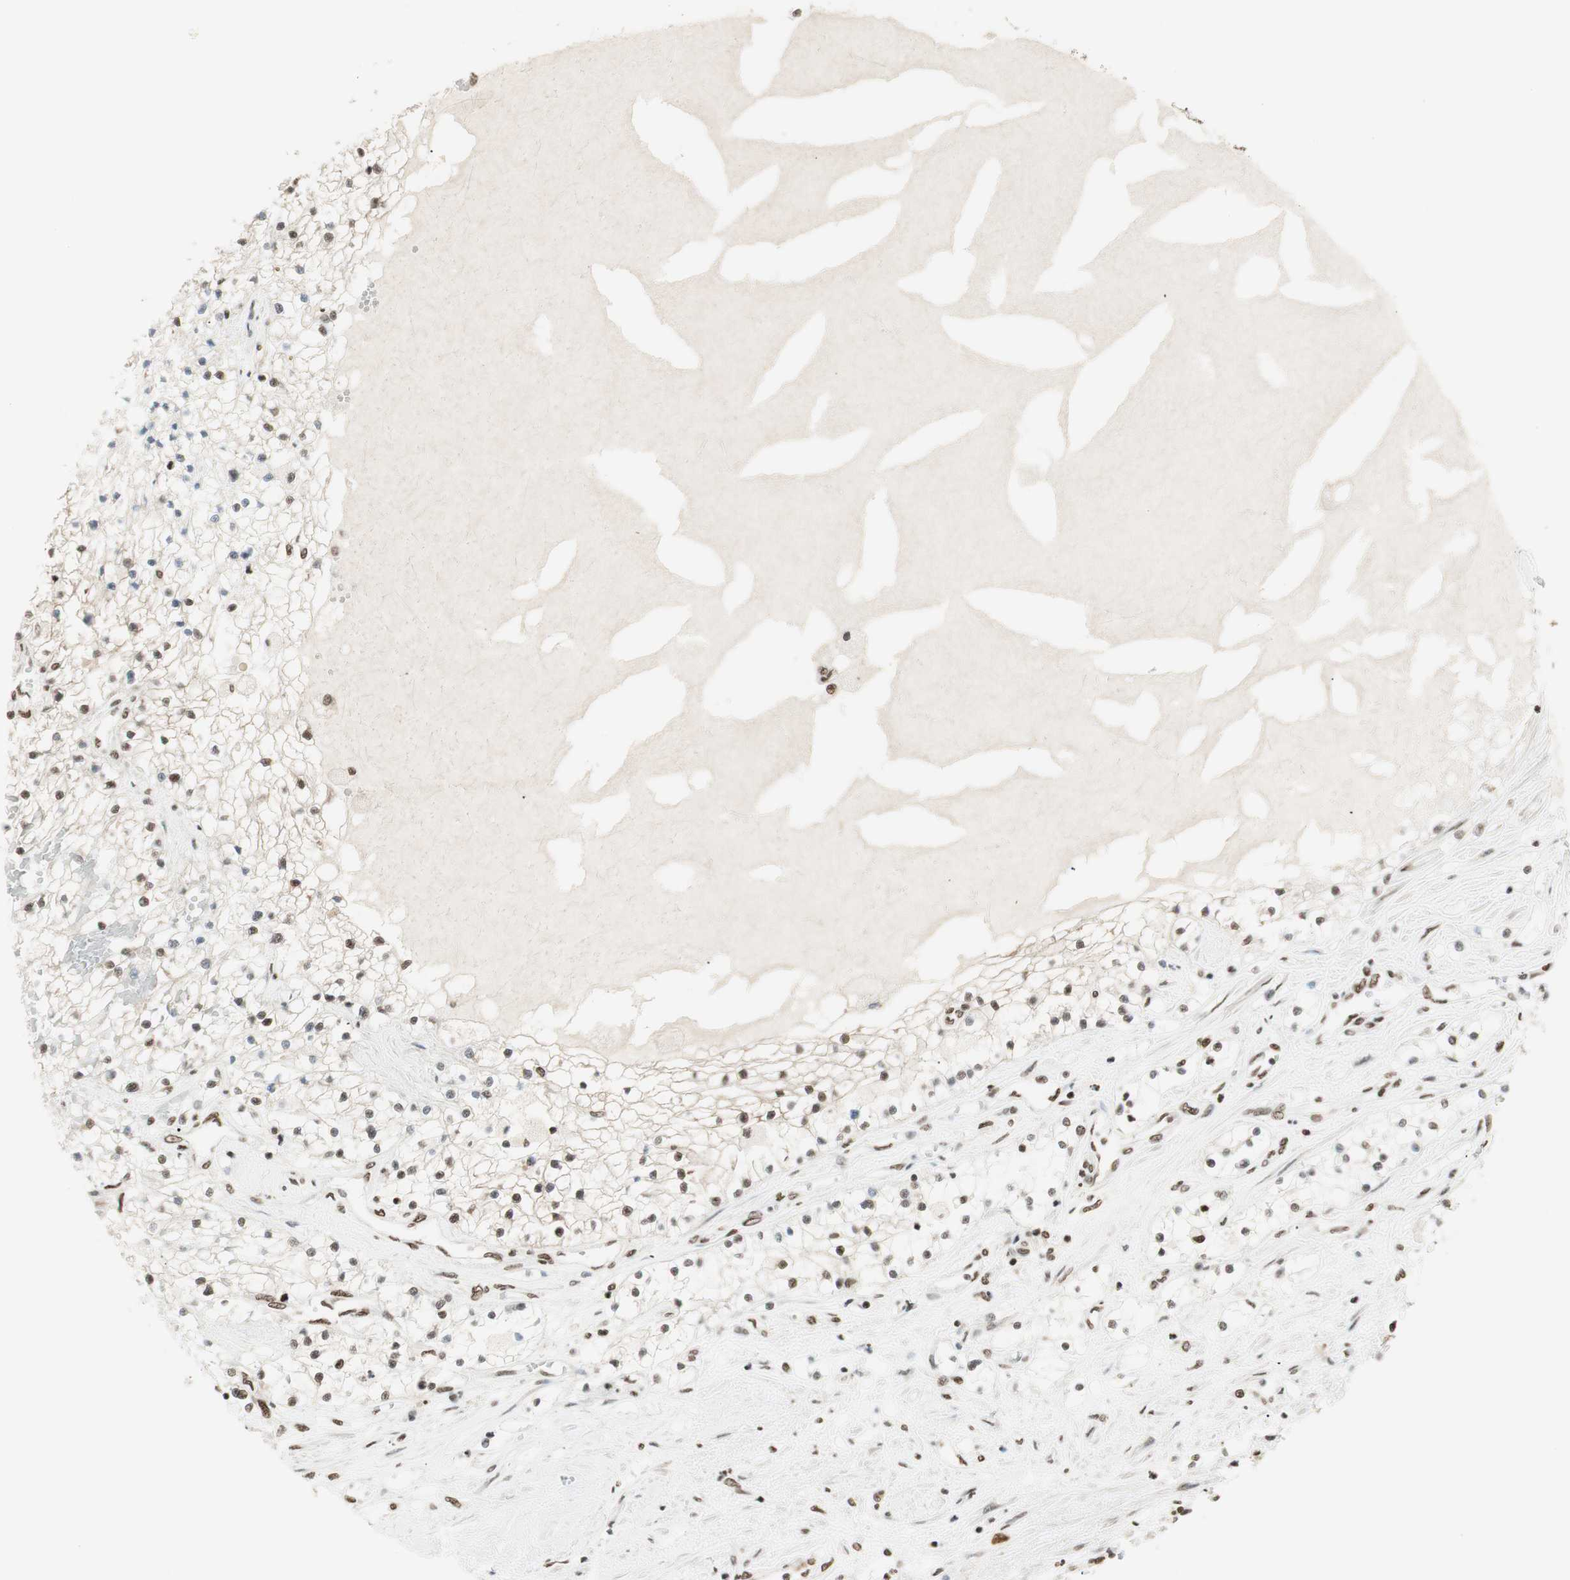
{"staining": {"intensity": "moderate", "quantity": "25%-75%", "location": "nuclear"}, "tissue": "renal cancer", "cell_type": "Tumor cells", "image_type": "cancer", "snomed": [{"axis": "morphology", "description": "Adenocarcinoma, NOS"}, {"axis": "topography", "description": "Kidney"}], "caption": "Tumor cells exhibit moderate nuclear staining in about 25%-75% of cells in adenocarcinoma (renal).", "gene": "SMARCE1", "patient": {"sex": "male", "age": 68}}